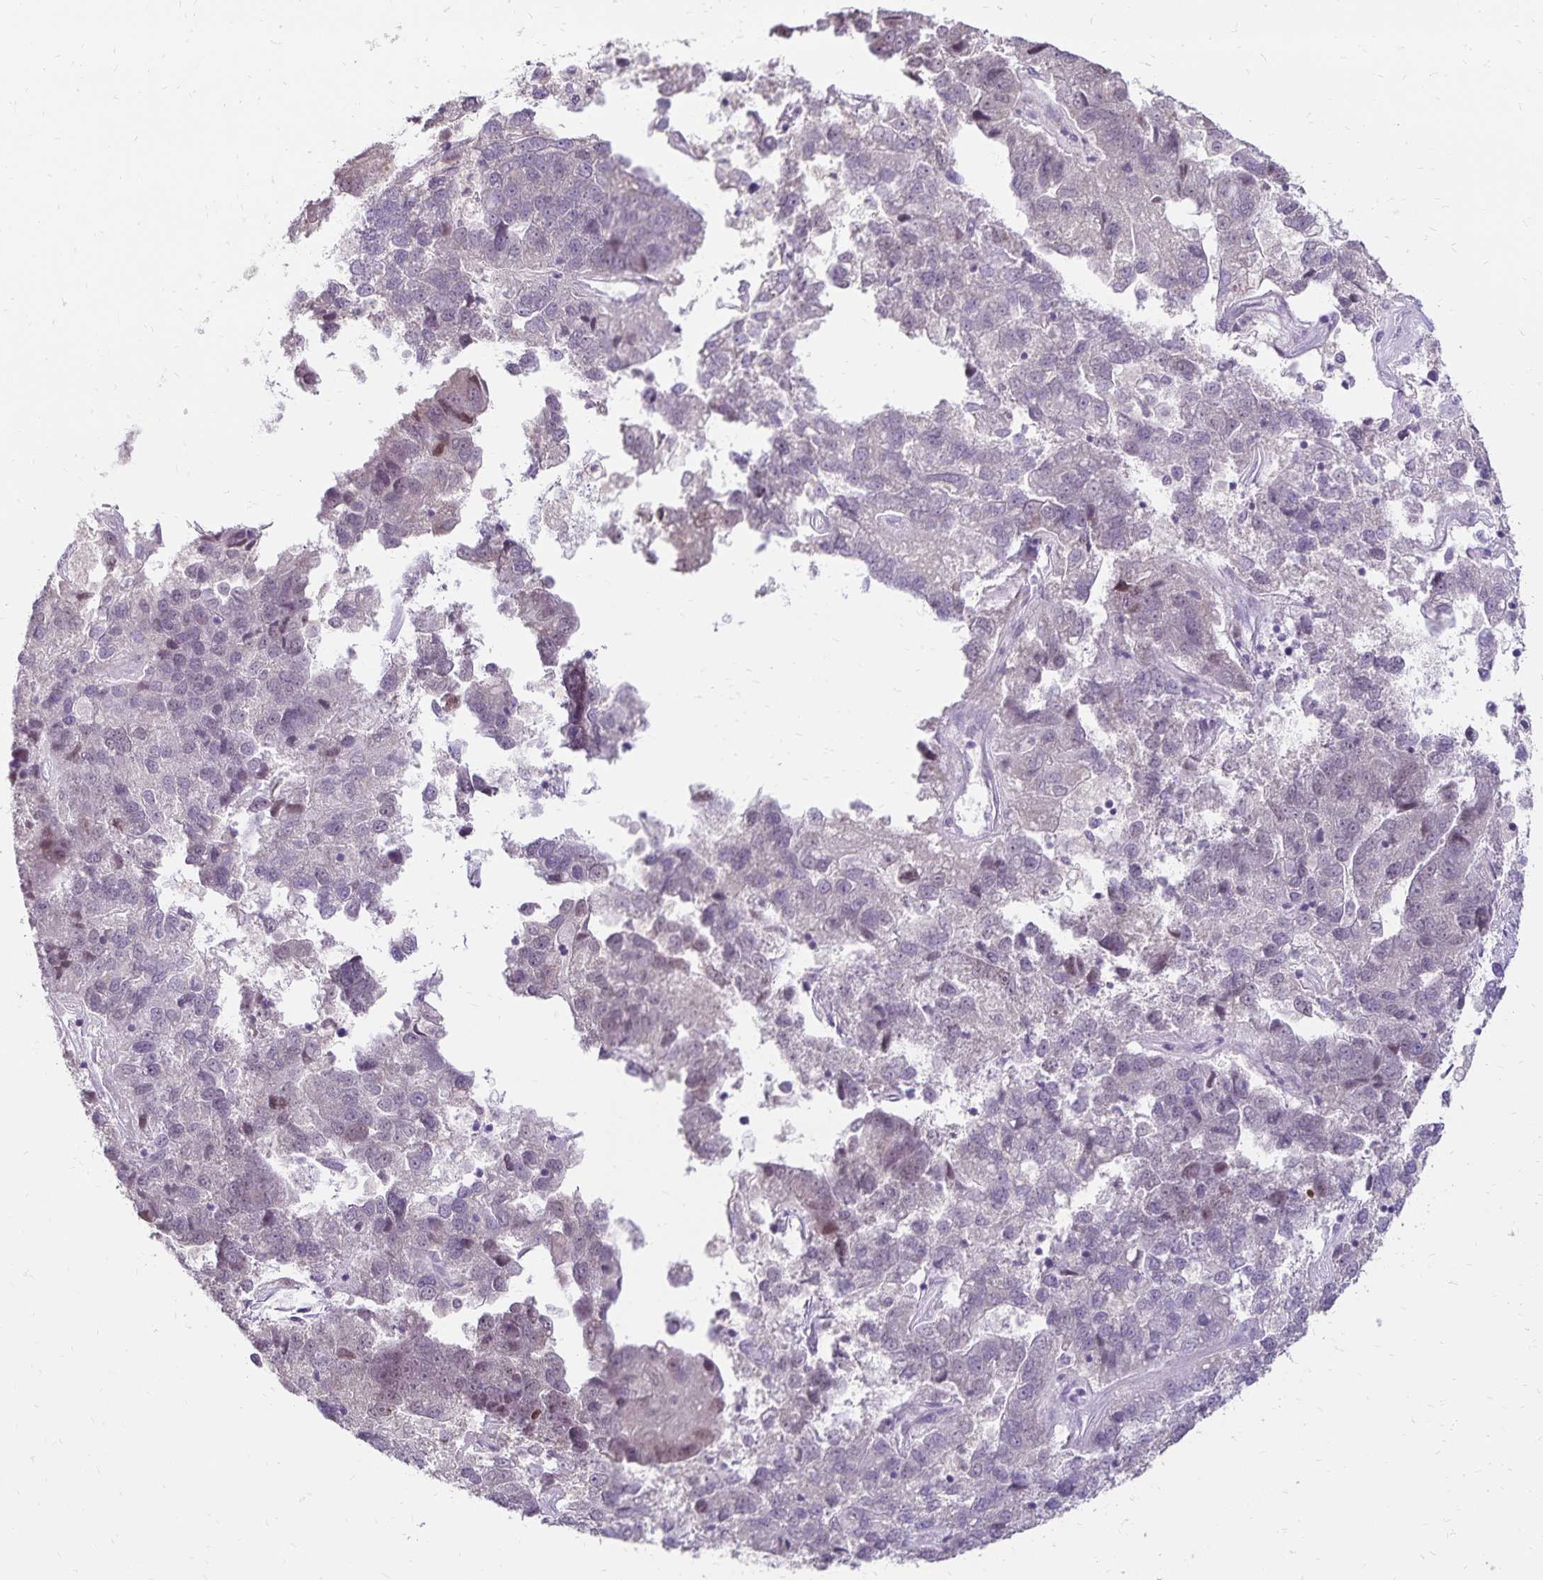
{"staining": {"intensity": "negative", "quantity": "none", "location": "none"}, "tissue": "pancreatic cancer", "cell_type": "Tumor cells", "image_type": "cancer", "snomed": [{"axis": "morphology", "description": "Adenocarcinoma, NOS"}, {"axis": "topography", "description": "Pancreas"}], "caption": "The image displays no staining of tumor cells in pancreatic adenocarcinoma. (Stains: DAB (3,3'-diaminobenzidine) IHC with hematoxylin counter stain, Microscopy: brightfield microscopy at high magnification).", "gene": "POLB", "patient": {"sex": "female", "age": 61}}